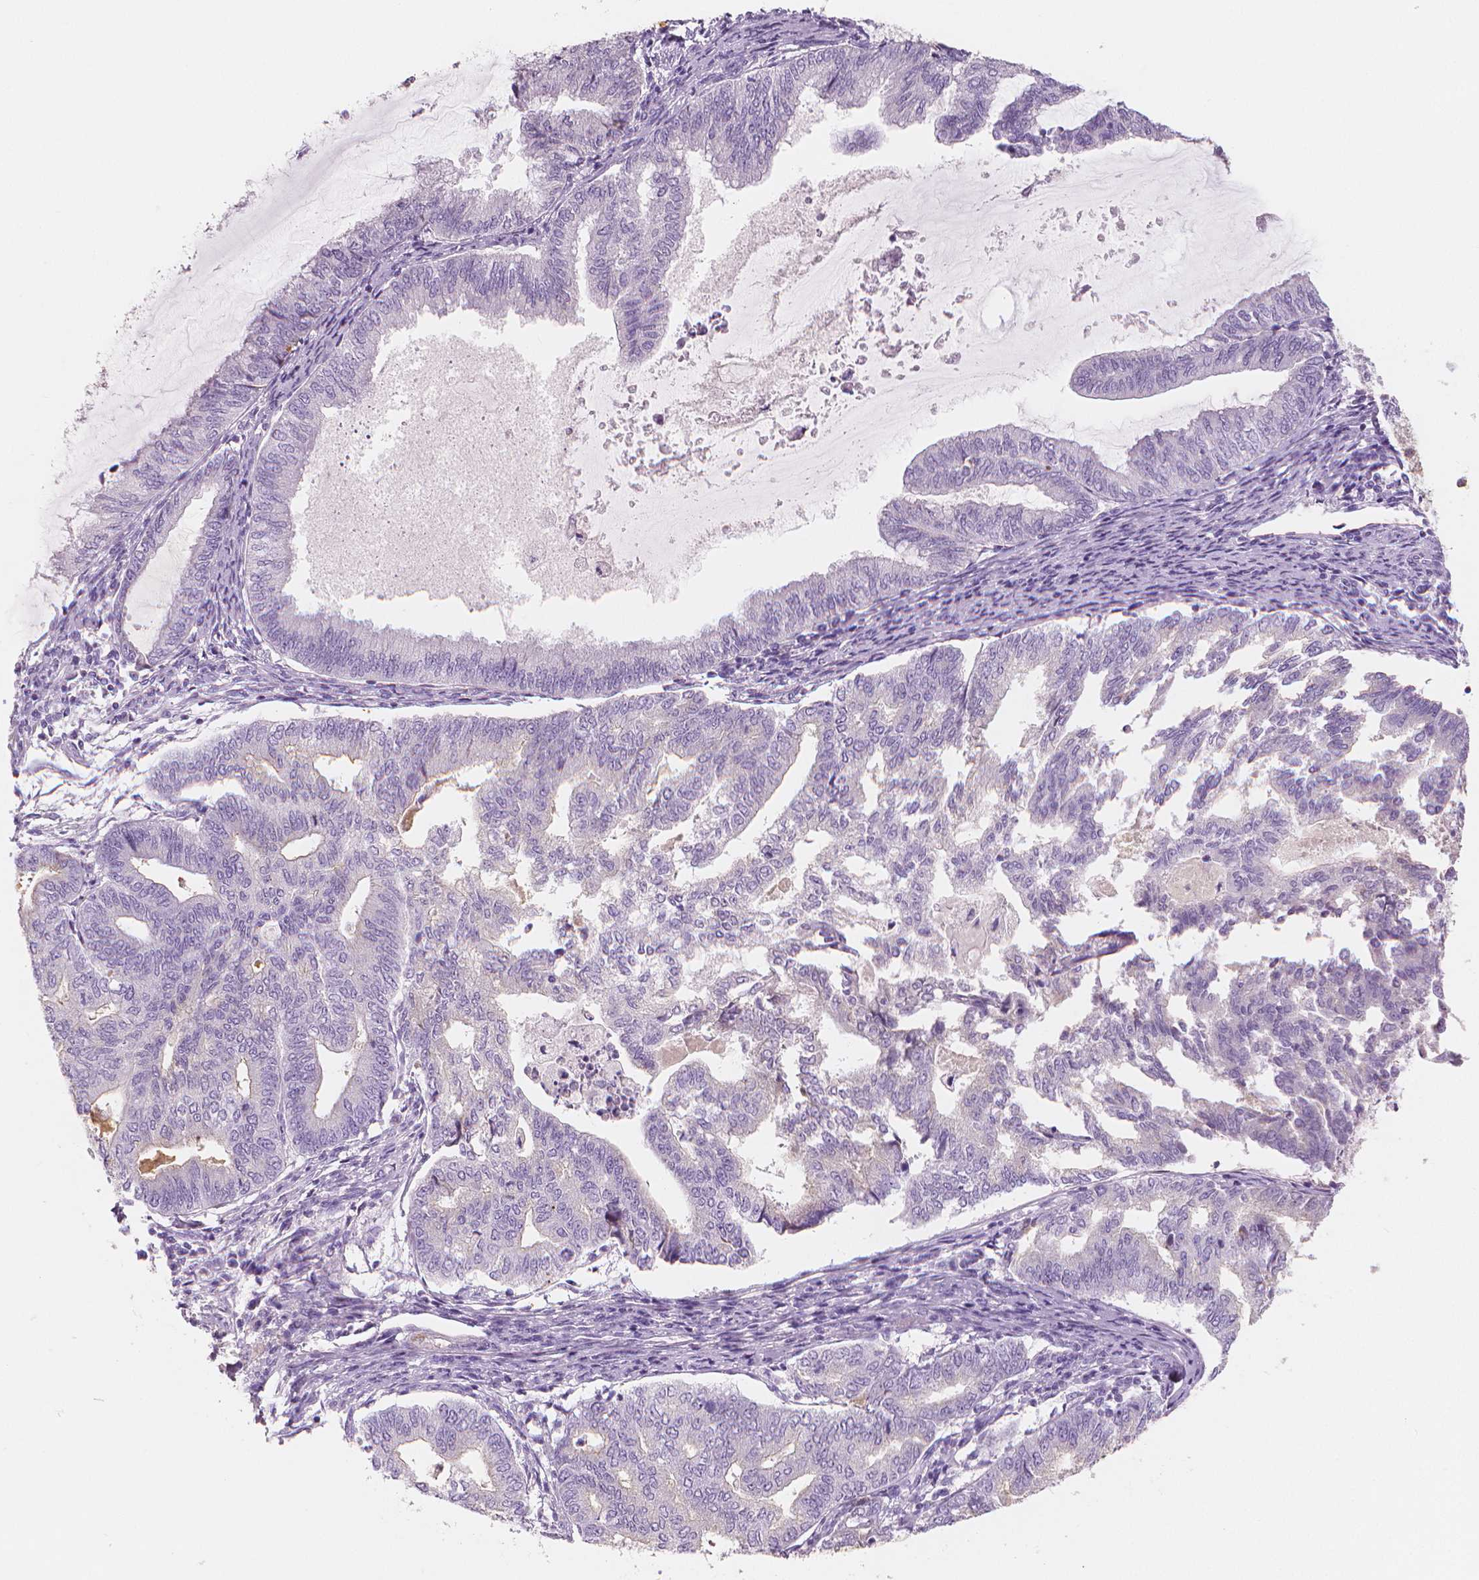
{"staining": {"intensity": "negative", "quantity": "none", "location": "none"}, "tissue": "endometrial cancer", "cell_type": "Tumor cells", "image_type": "cancer", "snomed": [{"axis": "morphology", "description": "Adenocarcinoma, NOS"}, {"axis": "topography", "description": "Endometrium"}], "caption": "Protein analysis of adenocarcinoma (endometrial) displays no significant expression in tumor cells. (IHC, brightfield microscopy, high magnification).", "gene": "APOA4", "patient": {"sex": "female", "age": 79}}